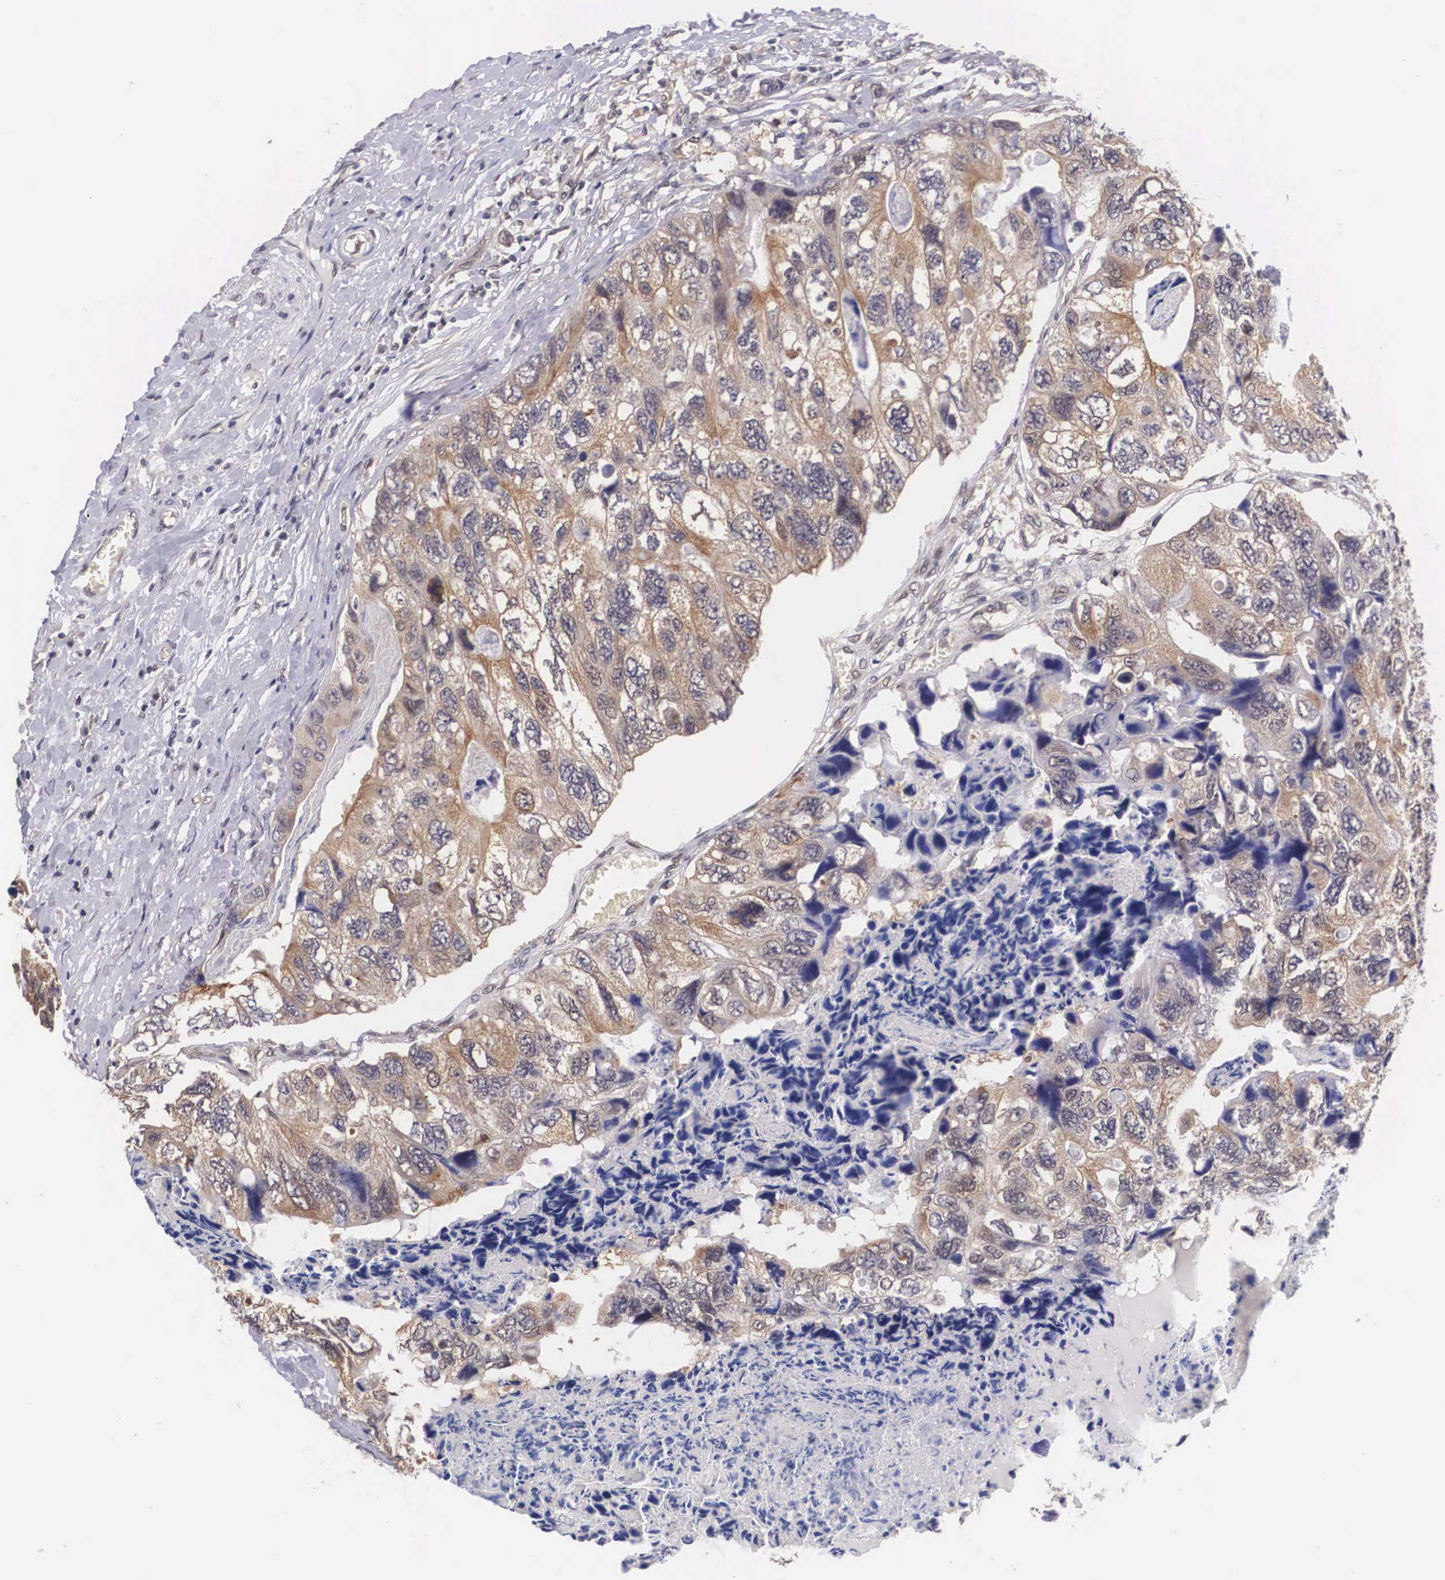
{"staining": {"intensity": "moderate", "quantity": "25%-75%", "location": "cytoplasmic/membranous"}, "tissue": "colorectal cancer", "cell_type": "Tumor cells", "image_type": "cancer", "snomed": [{"axis": "morphology", "description": "Adenocarcinoma, NOS"}, {"axis": "topography", "description": "Rectum"}], "caption": "Immunohistochemical staining of human colorectal cancer exhibits moderate cytoplasmic/membranous protein expression in about 25%-75% of tumor cells.", "gene": "OTX2", "patient": {"sex": "female", "age": 82}}